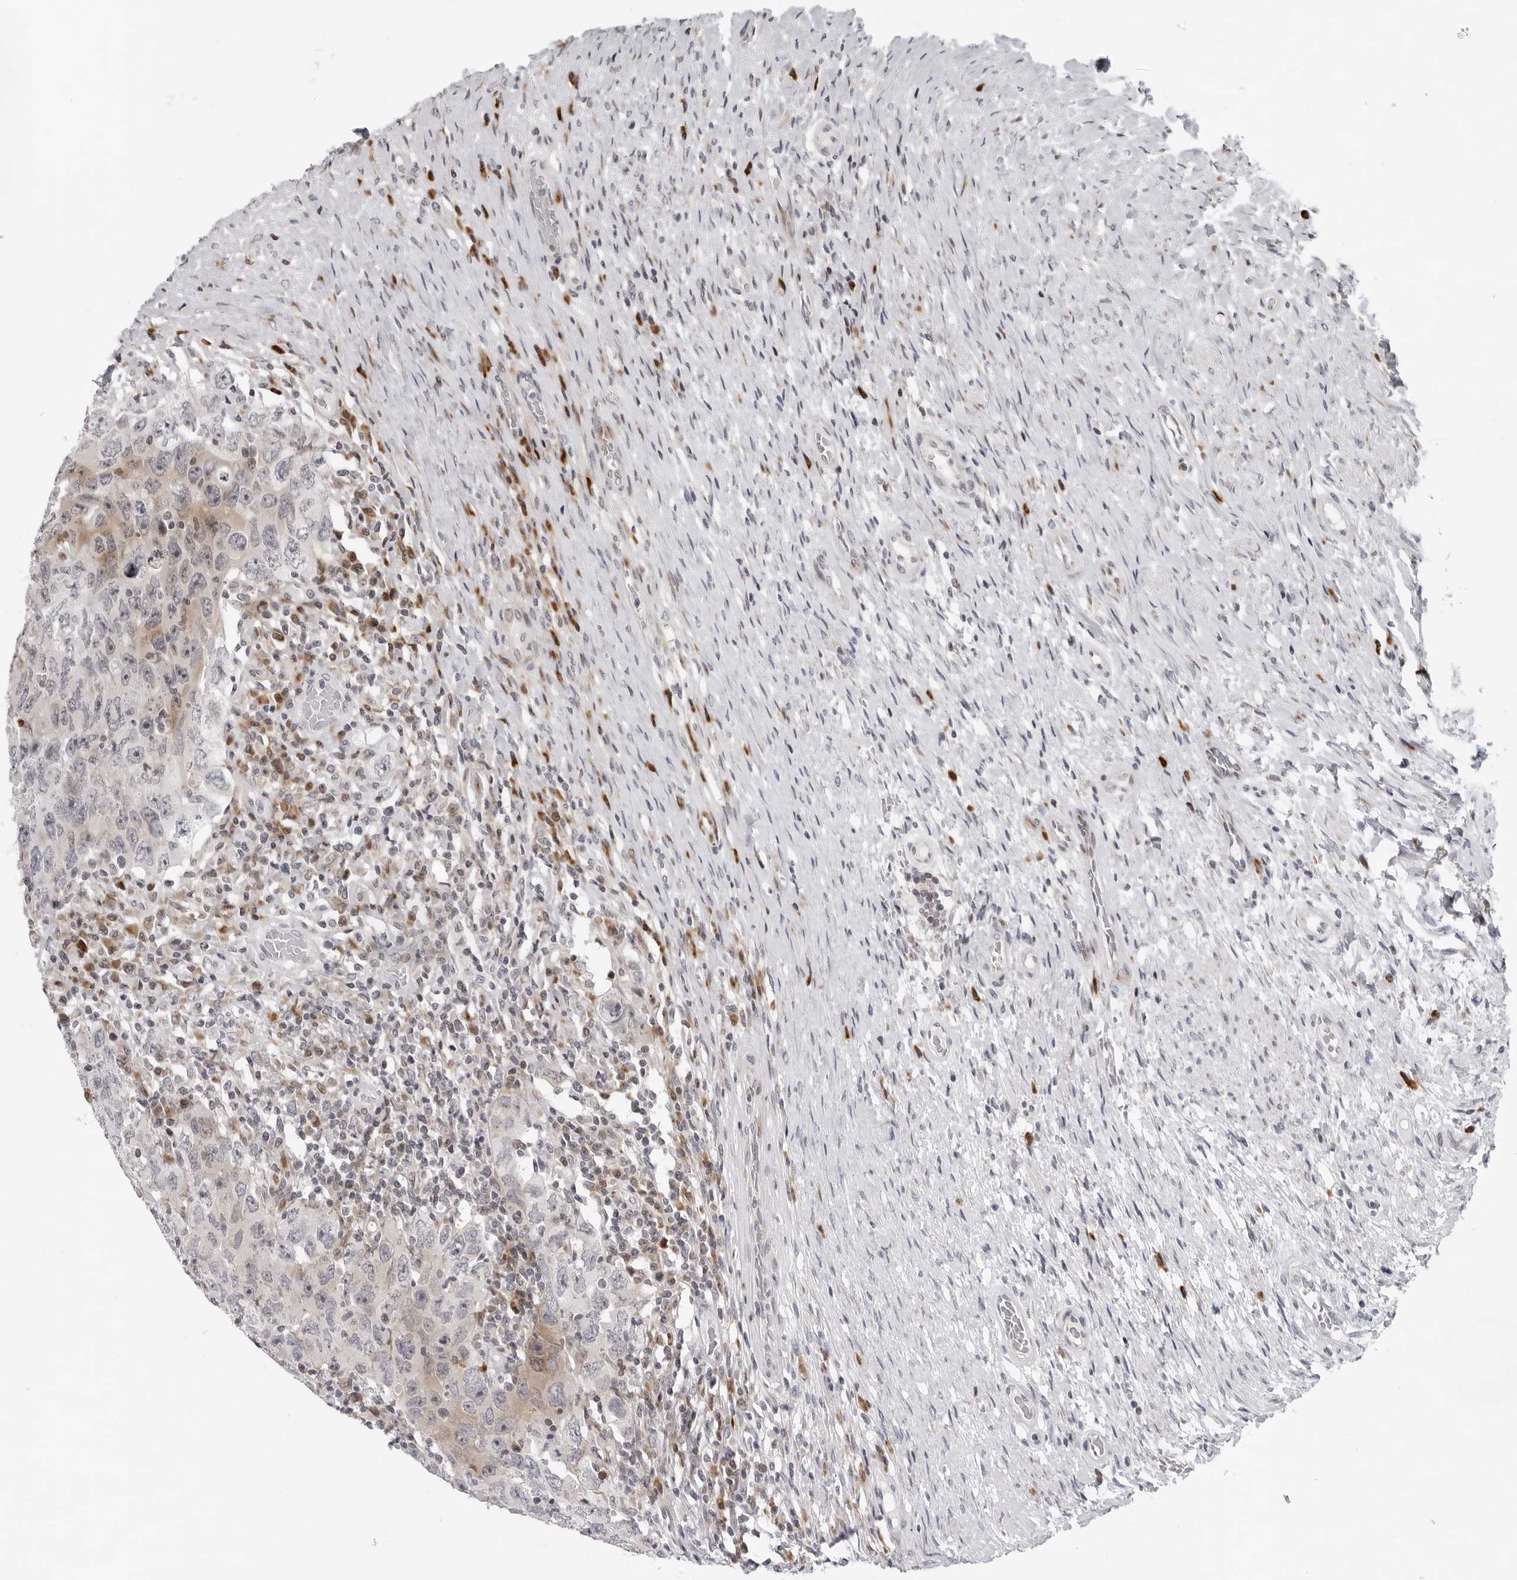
{"staining": {"intensity": "weak", "quantity": "25%-75%", "location": "cytoplasmic/membranous"}, "tissue": "testis cancer", "cell_type": "Tumor cells", "image_type": "cancer", "snomed": [{"axis": "morphology", "description": "Carcinoma, Embryonal, NOS"}, {"axis": "topography", "description": "Testis"}], "caption": "This histopathology image exhibits immunohistochemistry (IHC) staining of human testis cancer (embryonal carcinoma), with low weak cytoplasmic/membranous expression in about 25%-75% of tumor cells.", "gene": "PIP4K2C", "patient": {"sex": "male", "age": 26}}